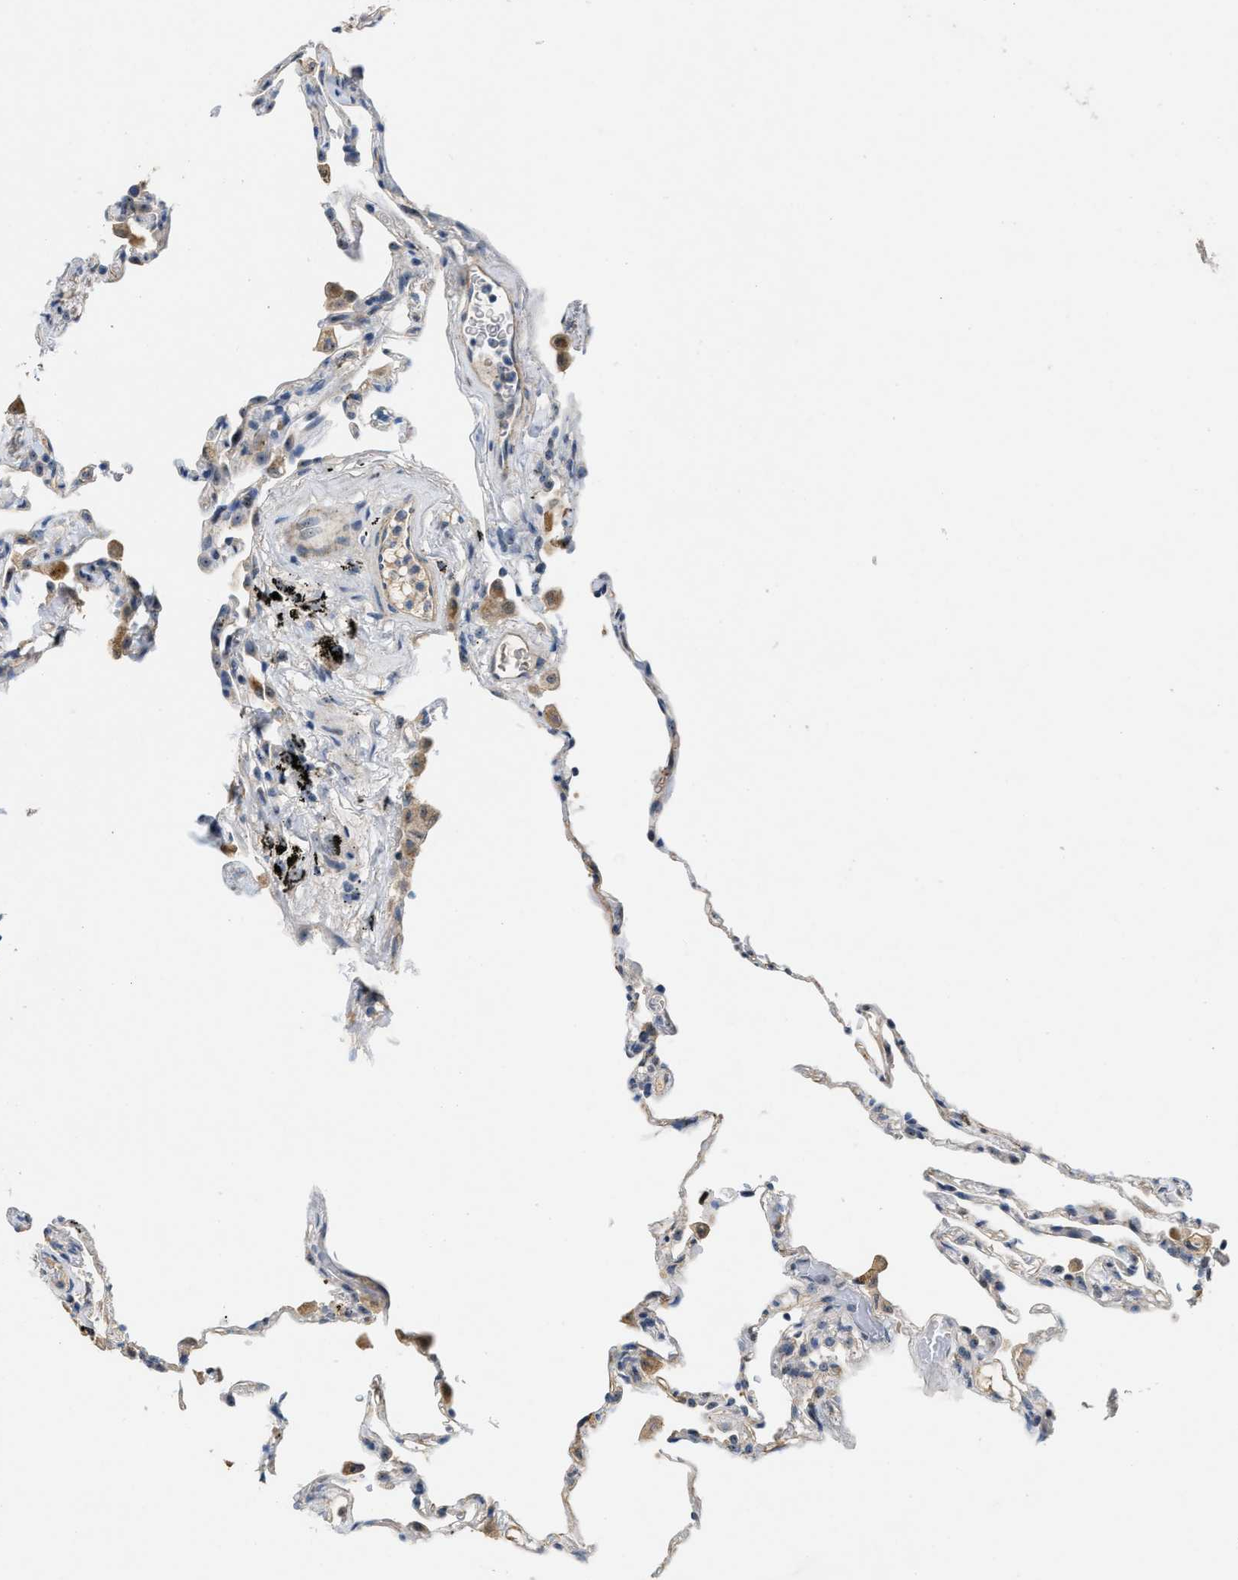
{"staining": {"intensity": "negative", "quantity": "none", "location": "none"}, "tissue": "lung", "cell_type": "Alveolar cells", "image_type": "normal", "snomed": [{"axis": "morphology", "description": "Normal tissue, NOS"}, {"axis": "topography", "description": "Lung"}], "caption": "DAB (3,3'-diaminobenzidine) immunohistochemical staining of normal lung shows no significant positivity in alveolar cells.", "gene": "ZNF783", "patient": {"sex": "male", "age": 59}}